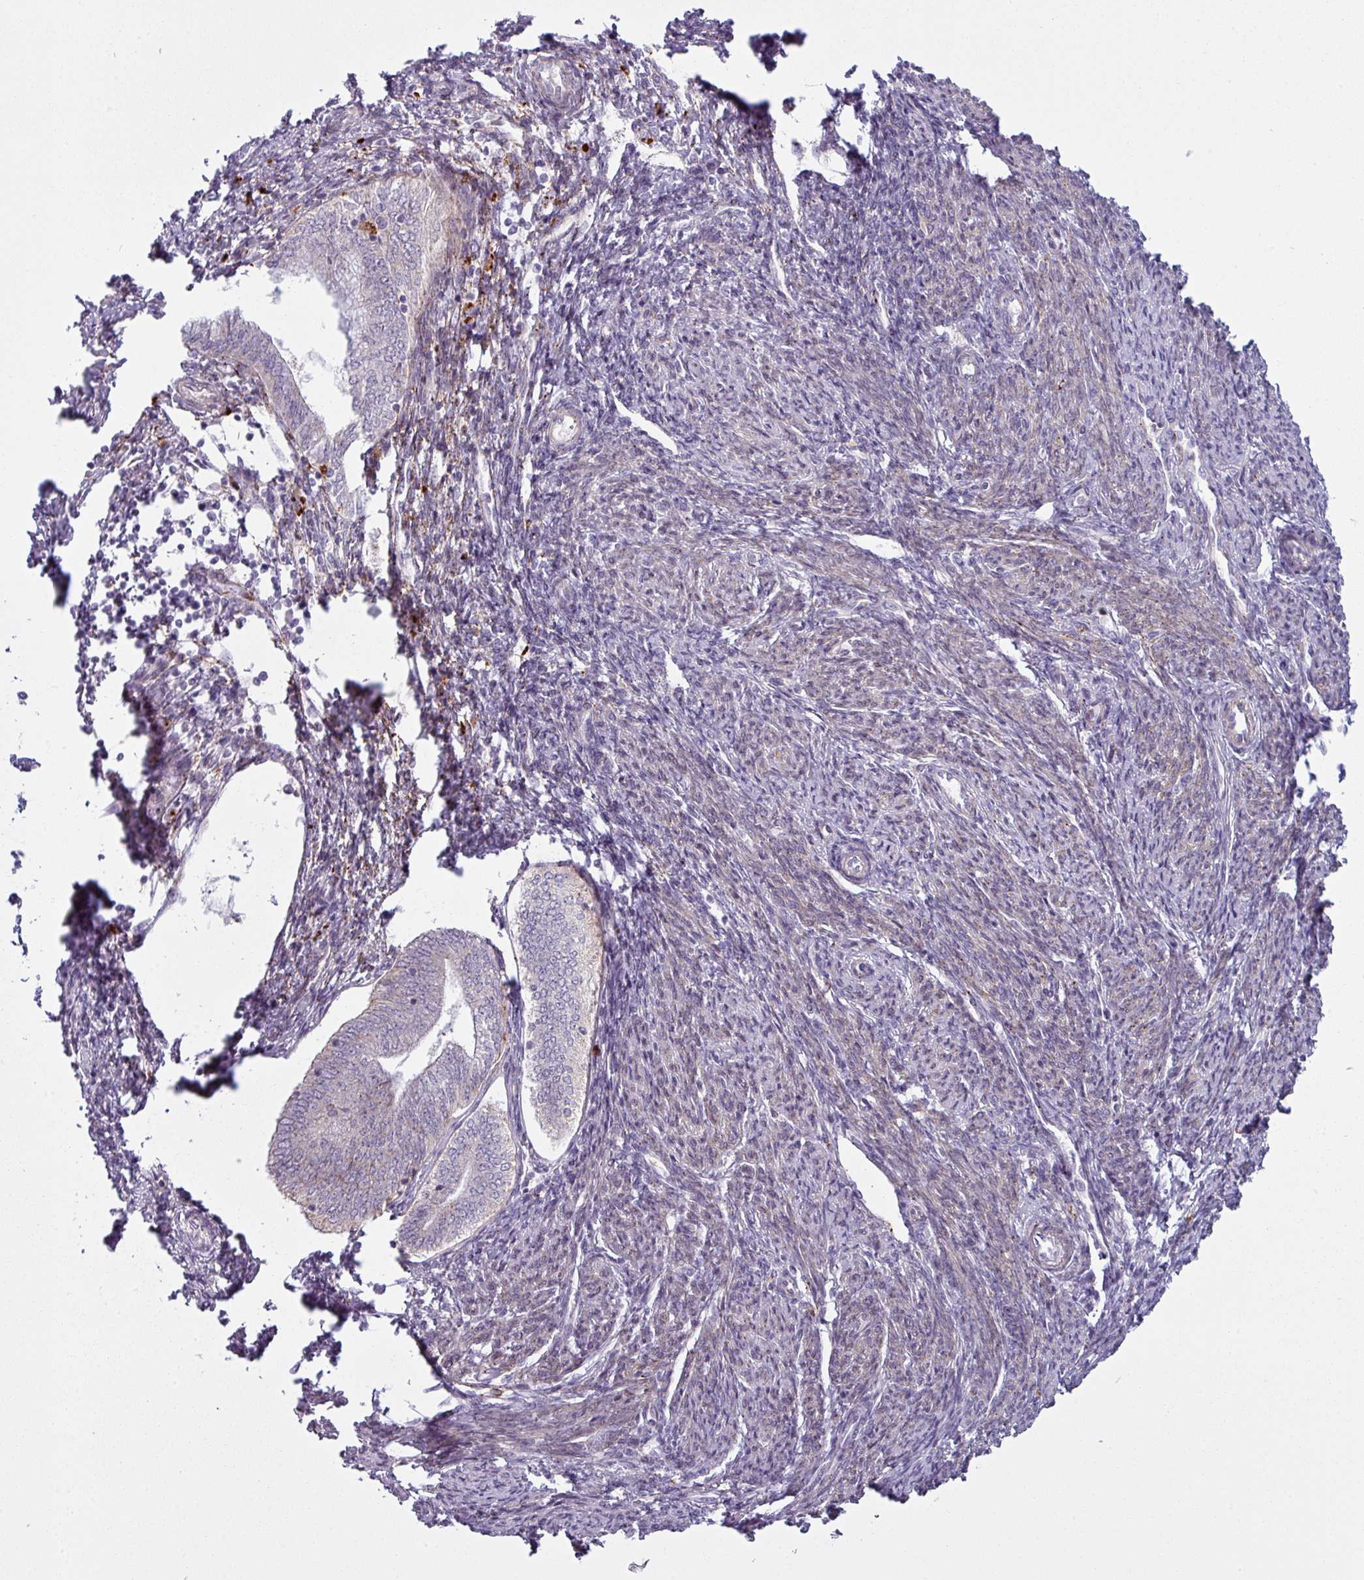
{"staining": {"intensity": "moderate", "quantity": "25%-75%", "location": "cytoplasmic/membranous"}, "tissue": "smooth muscle", "cell_type": "Smooth muscle cells", "image_type": "normal", "snomed": [{"axis": "morphology", "description": "Normal tissue, NOS"}, {"axis": "topography", "description": "Smooth muscle"}, {"axis": "topography", "description": "Fallopian tube"}], "caption": "The photomicrograph displays staining of normal smooth muscle, revealing moderate cytoplasmic/membranous protein positivity (brown color) within smooth muscle cells.", "gene": "MAP7D2", "patient": {"sex": "female", "age": 59}}